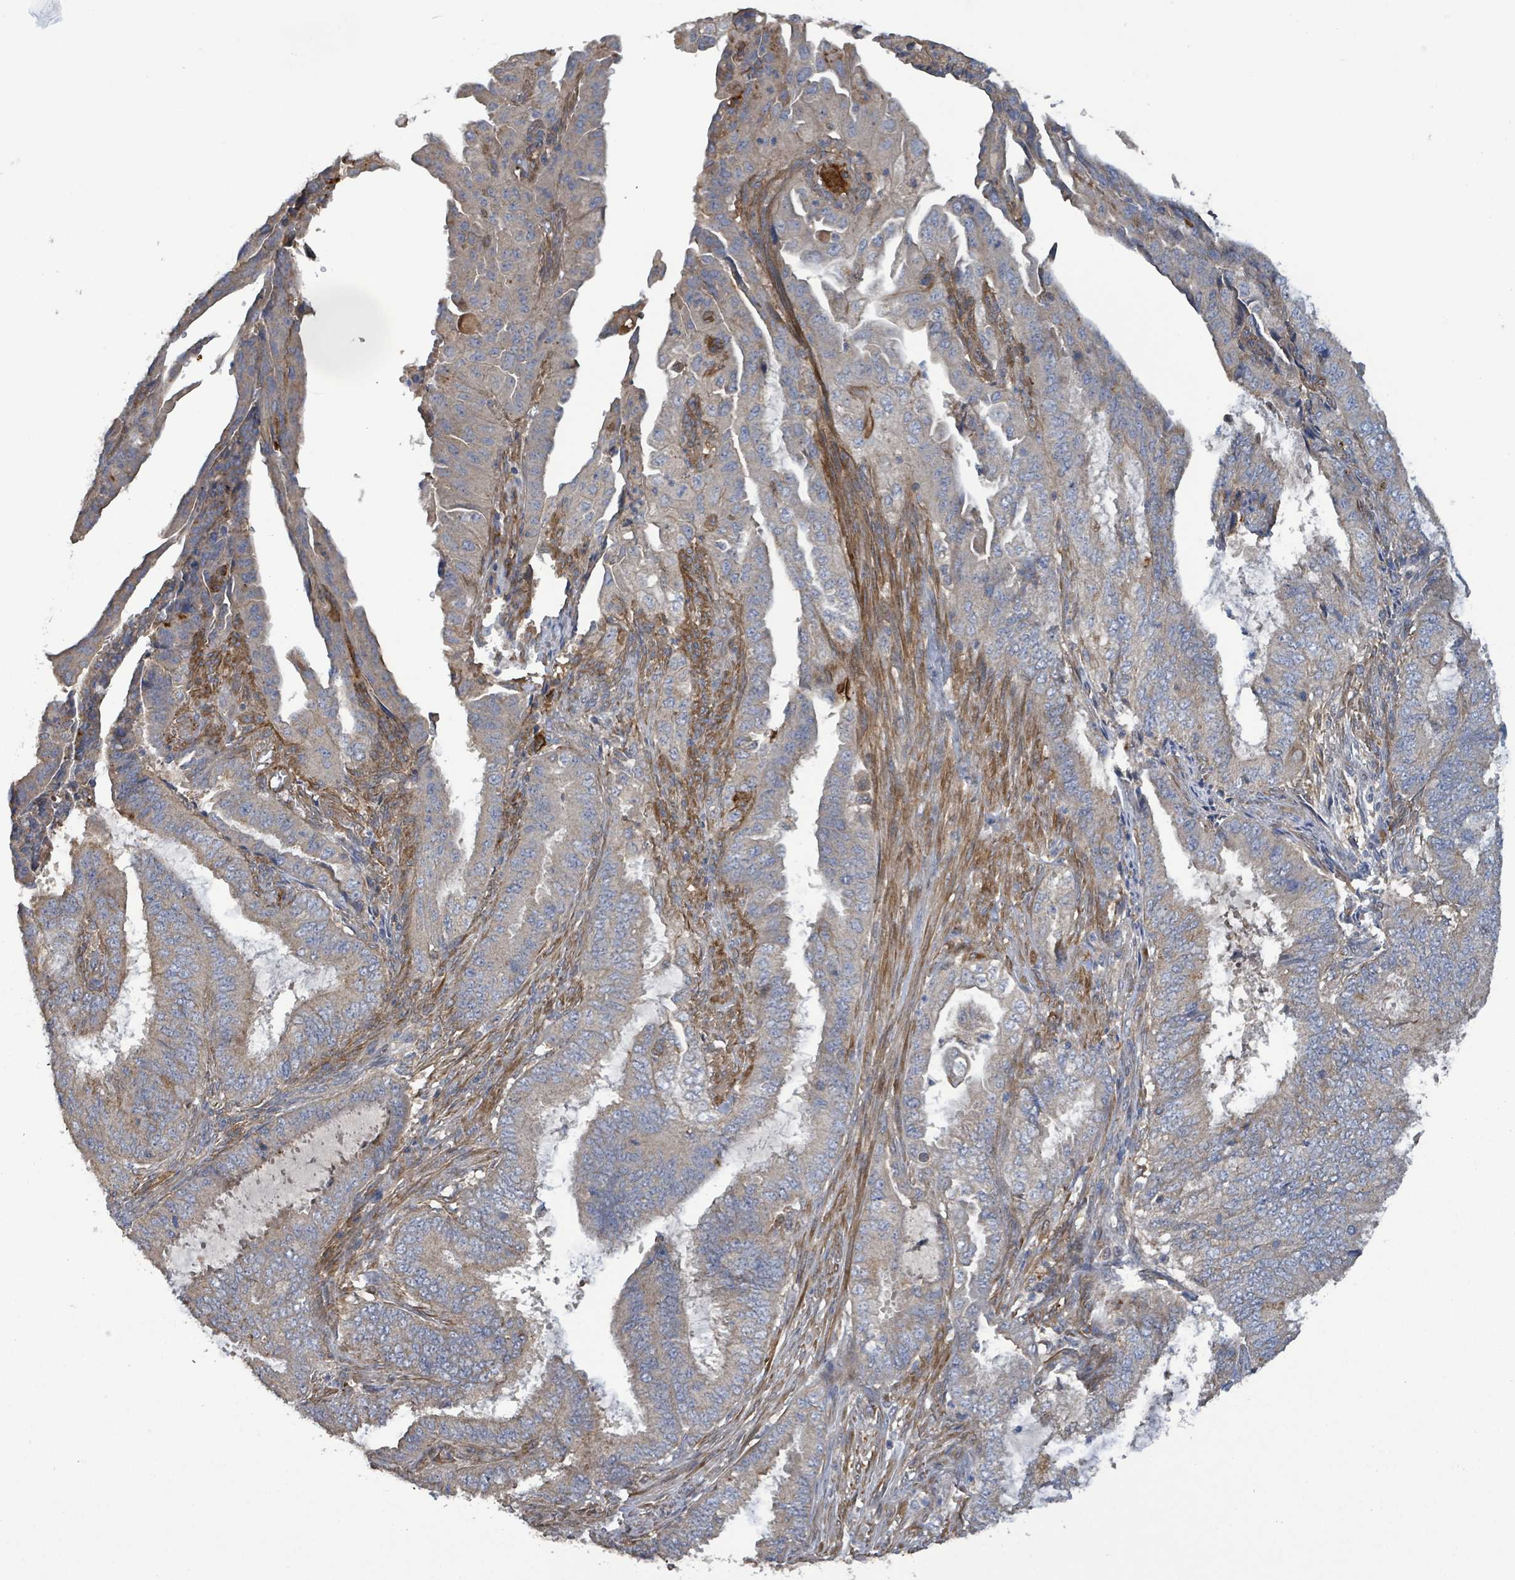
{"staining": {"intensity": "weak", "quantity": "25%-75%", "location": "cytoplasmic/membranous"}, "tissue": "endometrial cancer", "cell_type": "Tumor cells", "image_type": "cancer", "snomed": [{"axis": "morphology", "description": "Adenocarcinoma, NOS"}, {"axis": "topography", "description": "Endometrium"}], "caption": "Immunohistochemical staining of endometrial cancer reveals low levels of weak cytoplasmic/membranous staining in about 25%-75% of tumor cells.", "gene": "PLAAT1", "patient": {"sex": "female", "age": 51}}